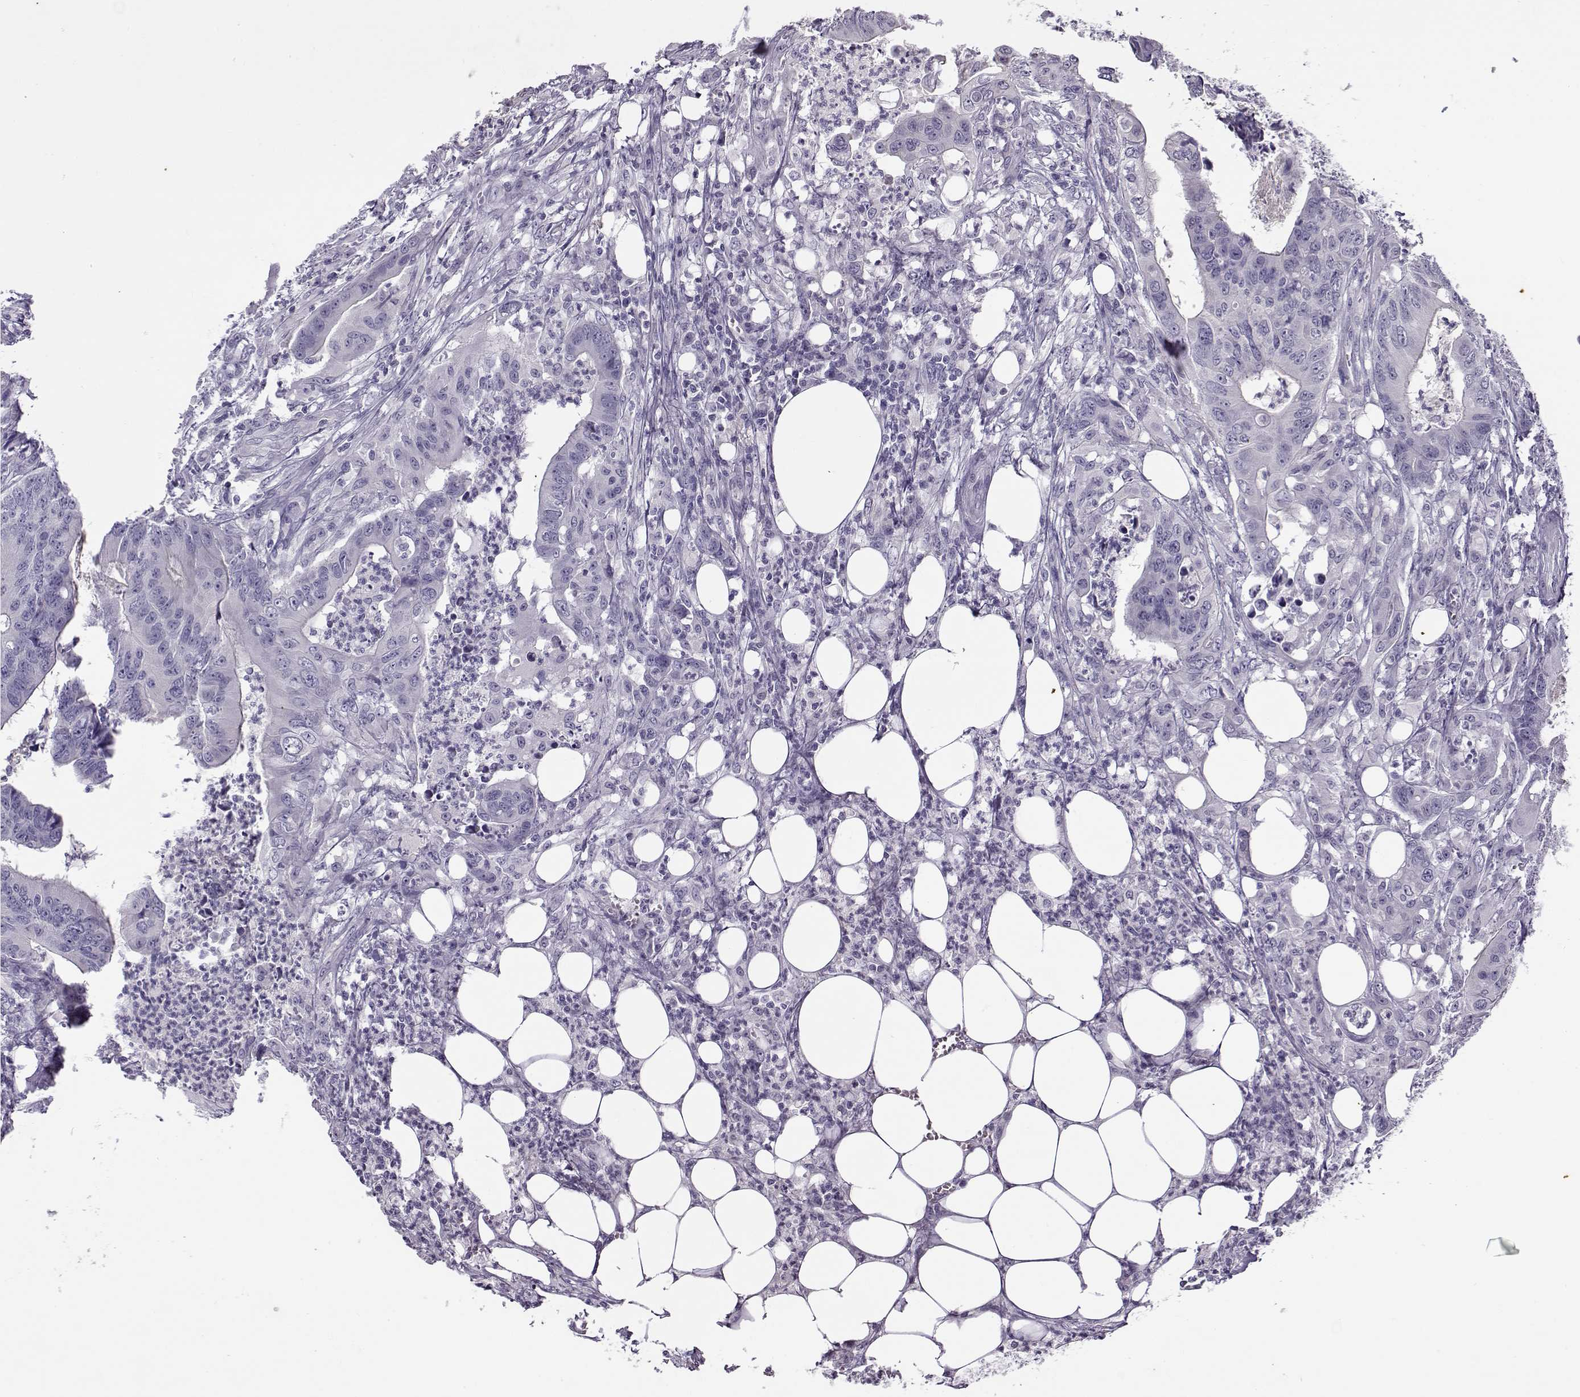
{"staining": {"intensity": "negative", "quantity": "none", "location": "none"}, "tissue": "colorectal cancer", "cell_type": "Tumor cells", "image_type": "cancer", "snomed": [{"axis": "morphology", "description": "Adenocarcinoma, NOS"}, {"axis": "topography", "description": "Colon"}], "caption": "IHC of human colorectal cancer (adenocarcinoma) reveals no expression in tumor cells.", "gene": "TEX55", "patient": {"sex": "male", "age": 84}}